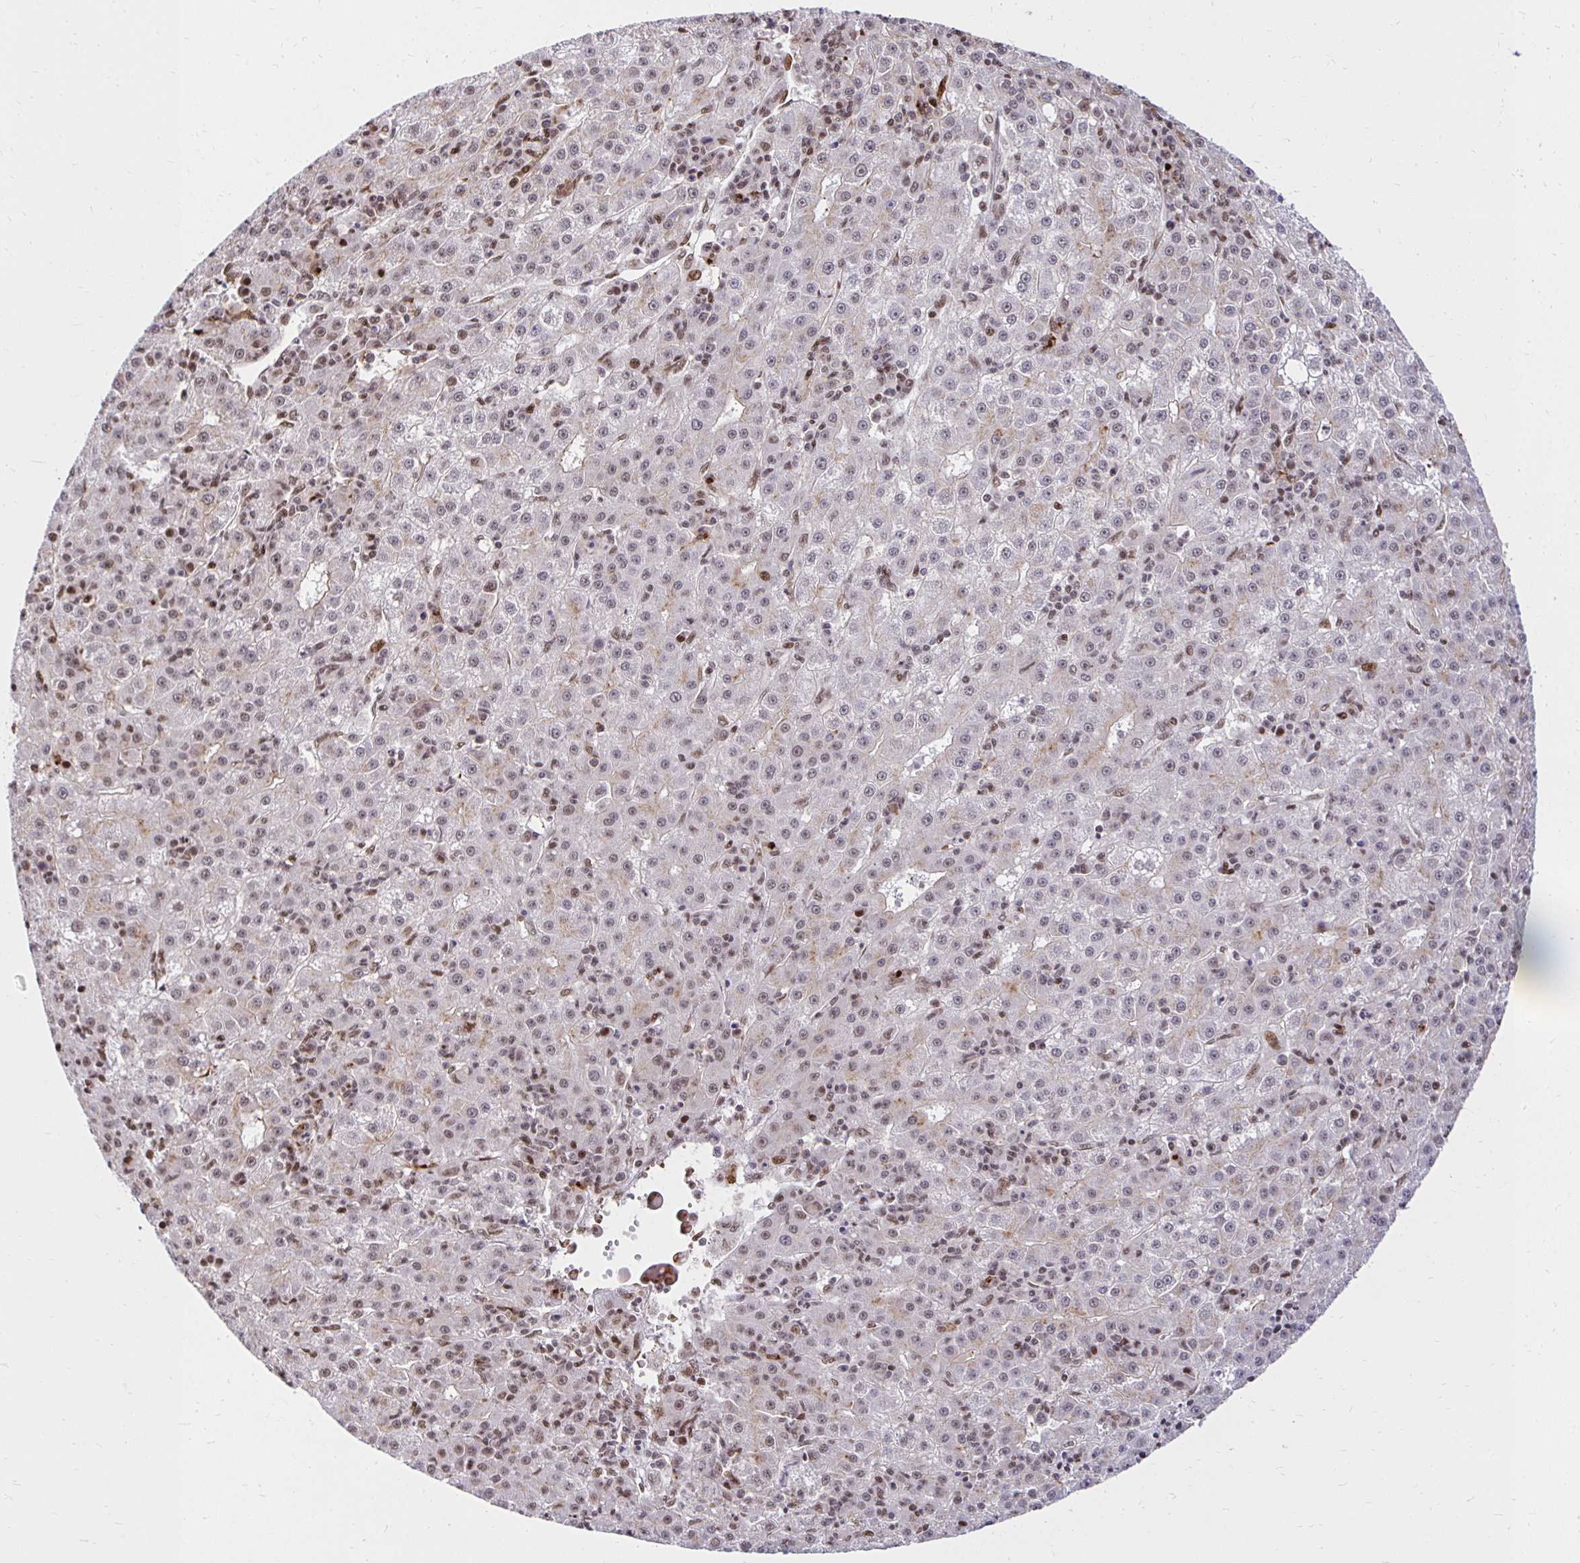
{"staining": {"intensity": "moderate", "quantity": "<25%", "location": "nuclear"}, "tissue": "liver cancer", "cell_type": "Tumor cells", "image_type": "cancer", "snomed": [{"axis": "morphology", "description": "Carcinoma, Hepatocellular, NOS"}, {"axis": "topography", "description": "Liver"}], "caption": "Protein staining of liver cancer (hepatocellular carcinoma) tissue demonstrates moderate nuclear expression in approximately <25% of tumor cells.", "gene": "ZNF579", "patient": {"sex": "male", "age": 76}}